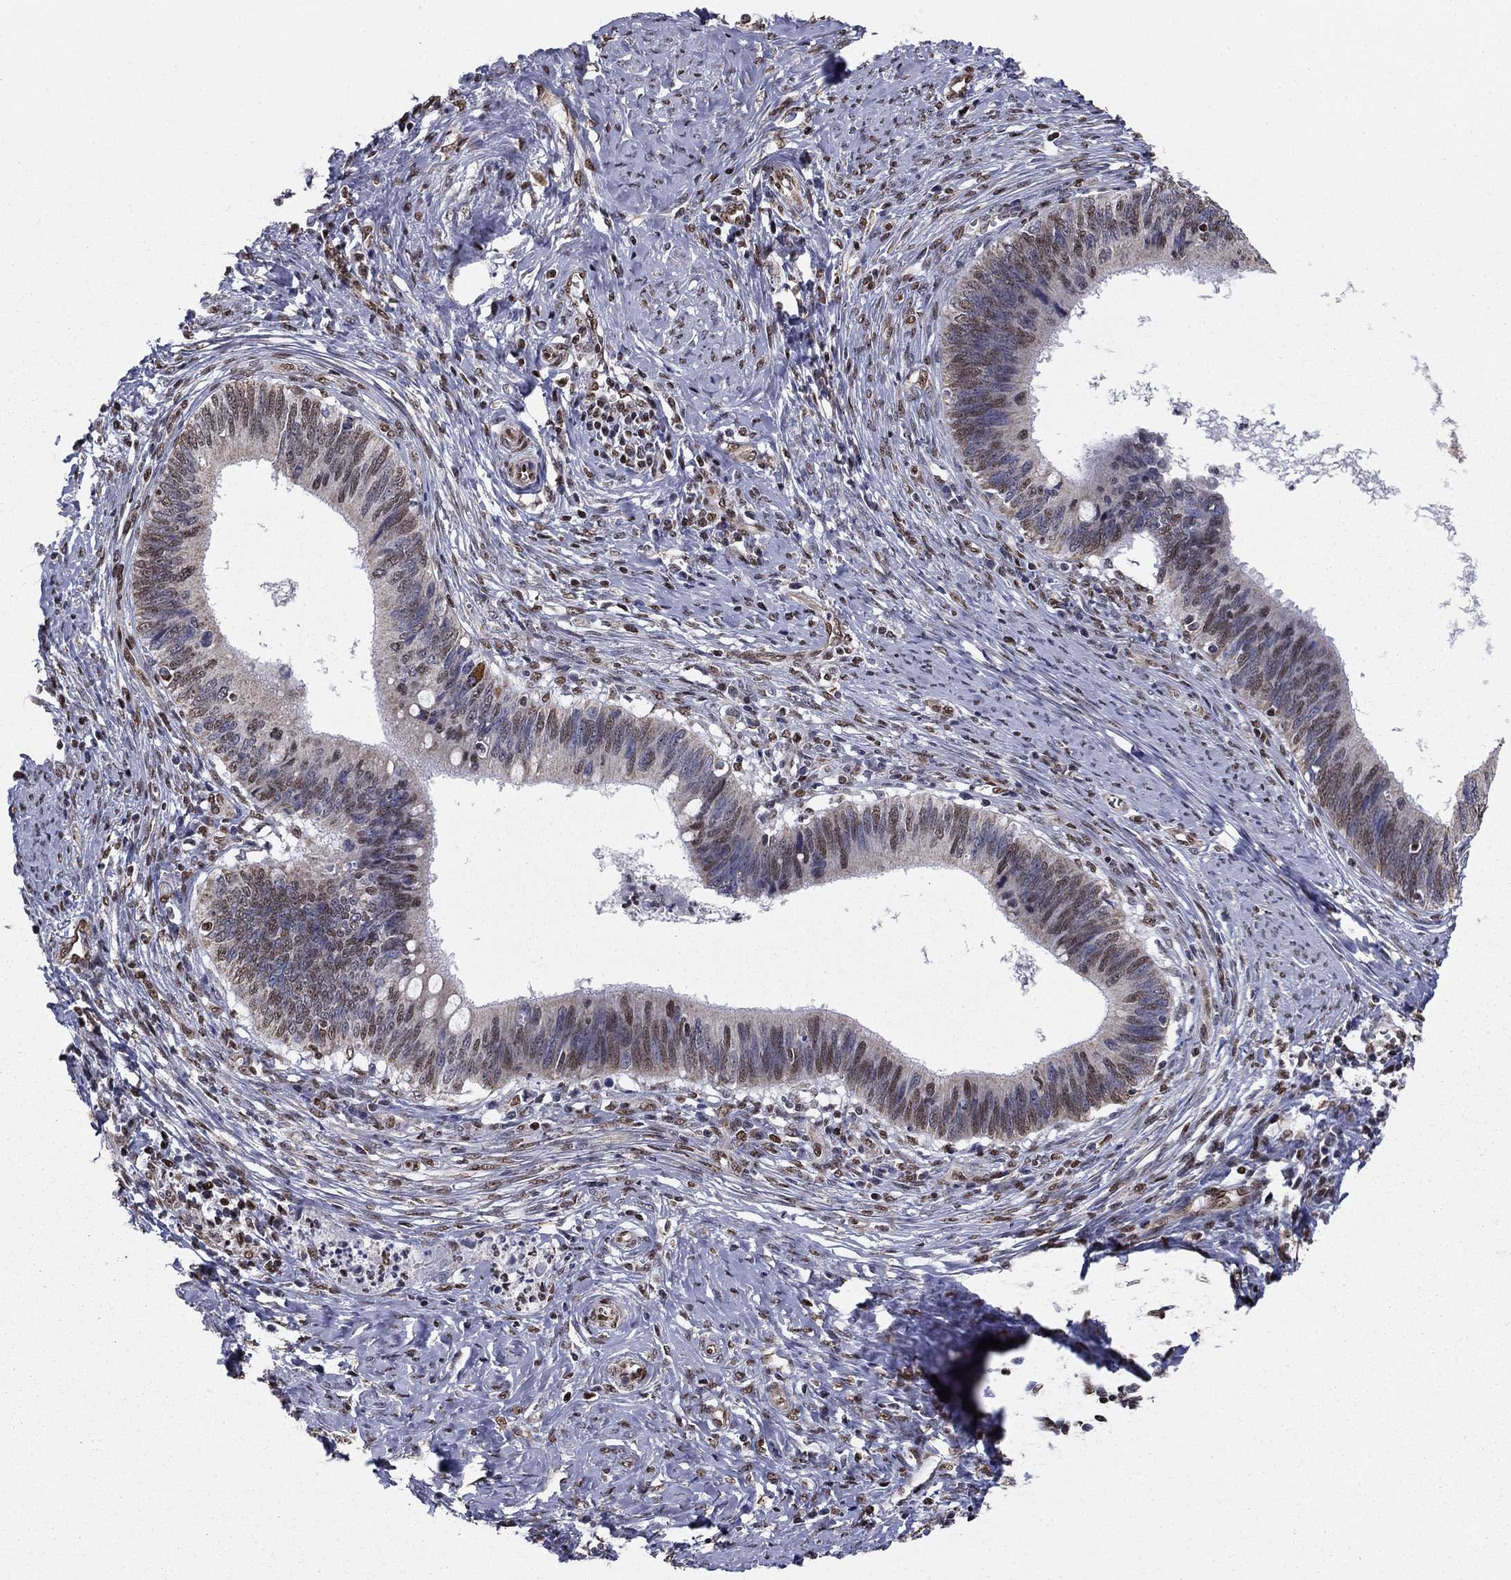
{"staining": {"intensity": "weak", "quantity": "25%-75%", "location": "nuclear"}, "tissue": "cervical cancer", "cell_type": "Tumor cells", "image_type": "cancer", "snomed": [{"axis": "morphology", "description": "Adenocarcinoma, NOS"}, {"axis": "topography", "description": "Cervix"}], "caption": "This photomicrograph displays immunohistochemistry staining of human cervical cancer, with low weak nuclear staining in about 25%-75% of tumor cells.", "gene": "N4BP2", "patient": {"sex": "female", "age": 42}}